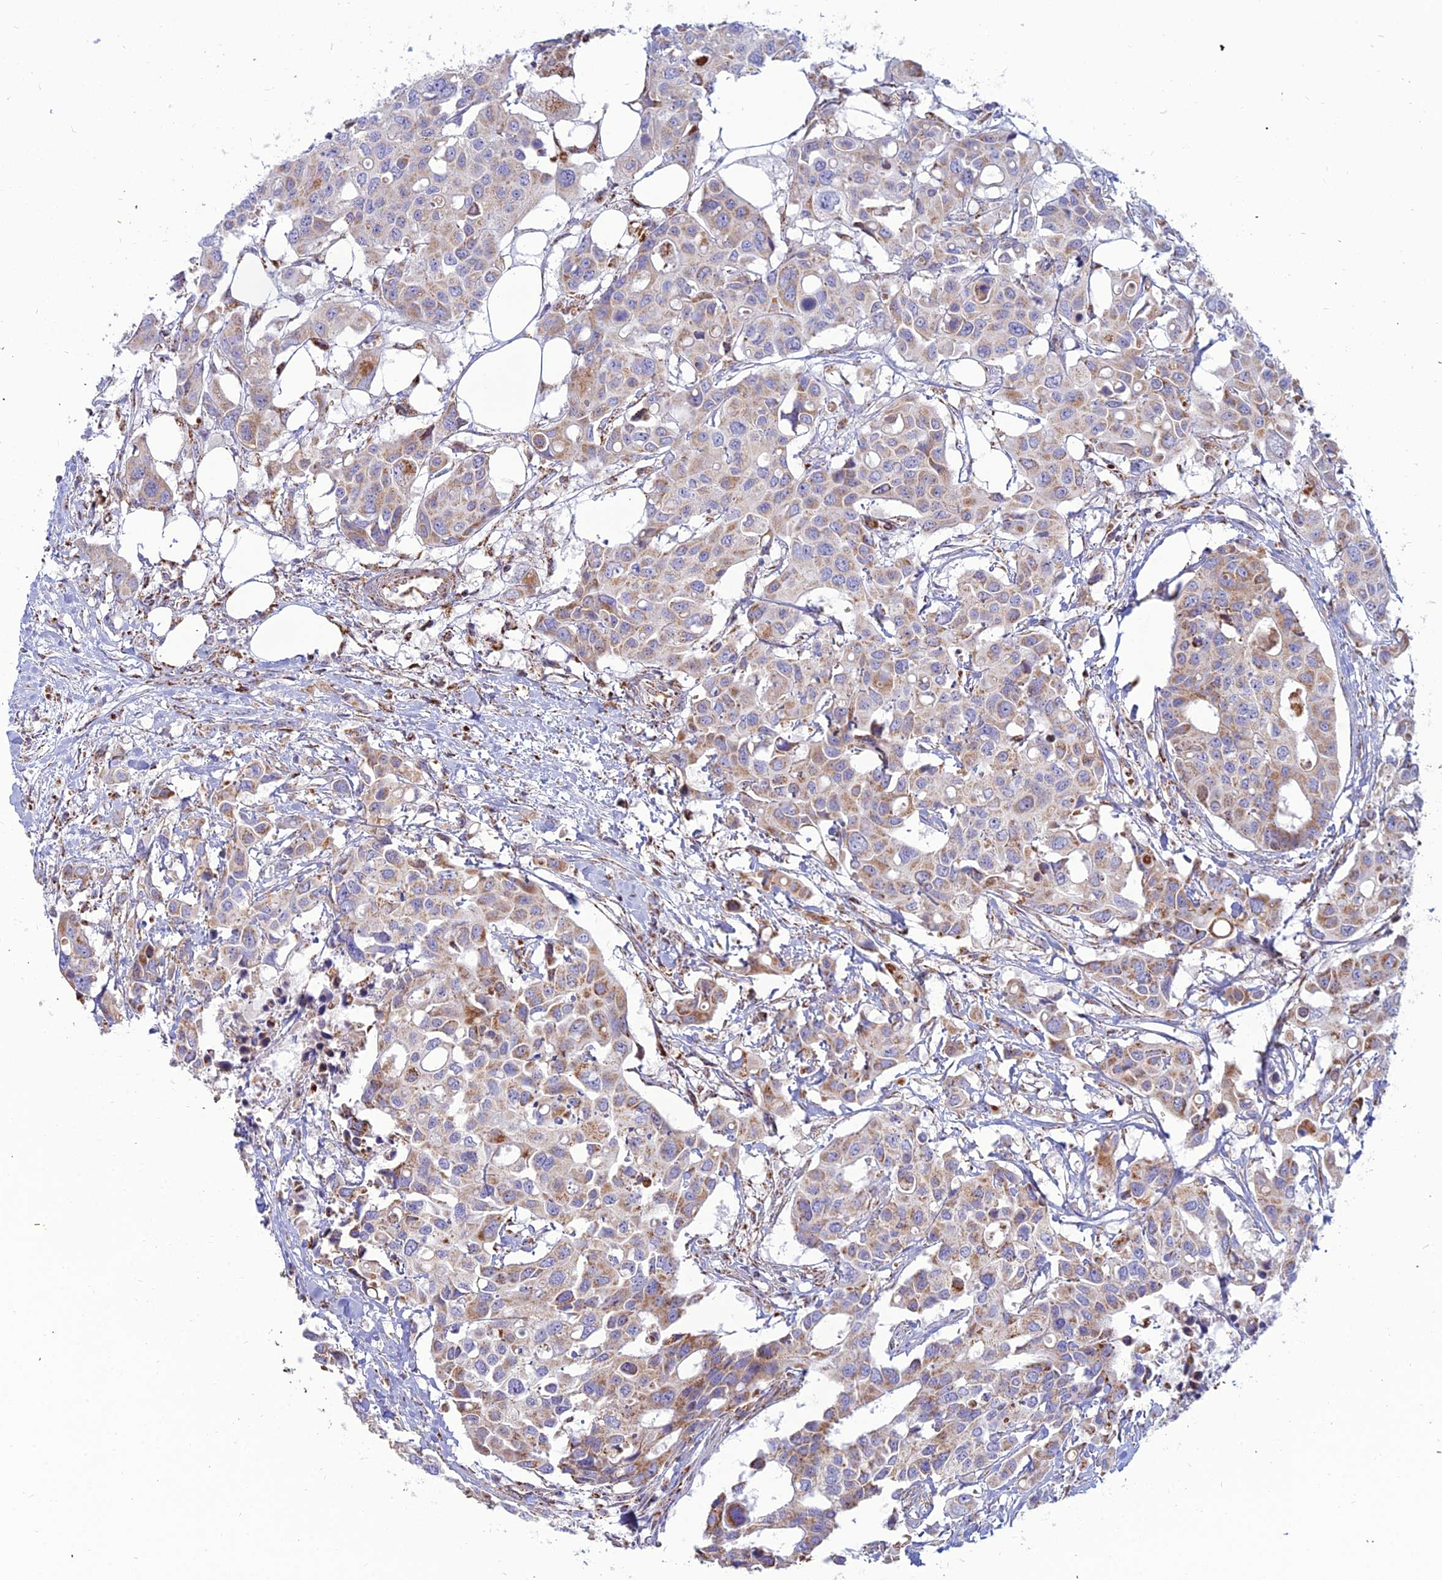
{"staining": {"intensity": "moderate", "quantity": "25%-75%", "location": "cytoplasmic/membranous"}, "tissue": "colorectal cancer", "cell_type": "Tumor cells", "image_type": "cancer", "snomed": [{"axis": "morphology", "description": "Adenocarcinoma, NOS"}, {"axis": "topography", "description": "Colon"}], "caption": "Human adenocarcinoma (colorectal) stained with a brown dye reveals moderate cytoplasmic/membranous positive positivity in about 25%-75% of tumor cells.", "gene": "SLC35F4", "patient": {"sex": "male", "age": 77}}